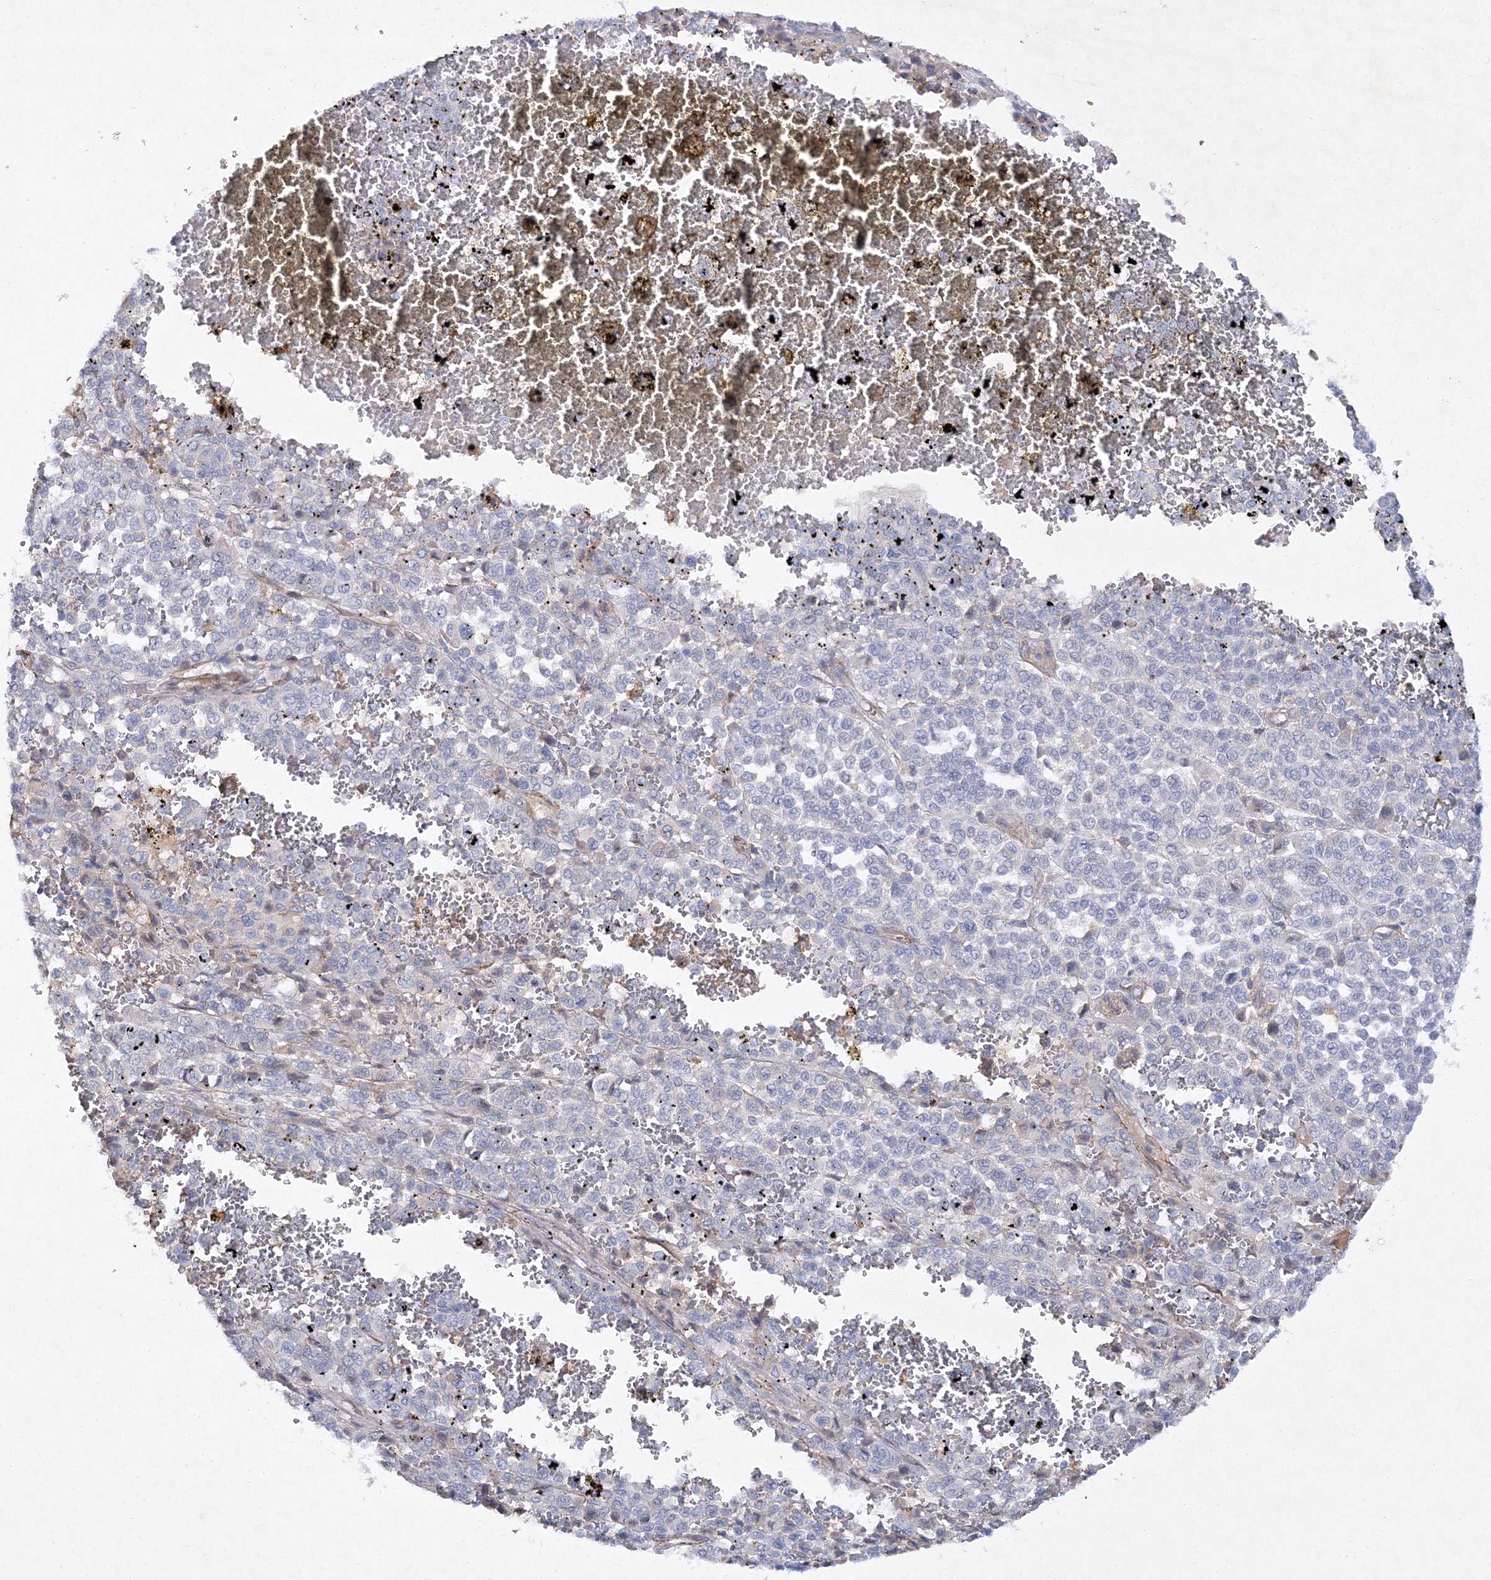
{"staining": {"intensity": "negative", "quantity": "none", "location": "none"}, "tissue": "melanoma", "cell_type": "Tumor cells", "image_type": "cancer", "snomed": [{"axis": "morphology", "description": "Malignant melanoma, Metastatic site"}, {"axis": "topography", "description": "Pancreas"}], "caption": "Malignant melanoma (metastatic site) was stained to show a protein in brown. There is no significant expression in tumor cells.", "gene": "RTN2", "patient": {"sex": "female", "age": 30}}